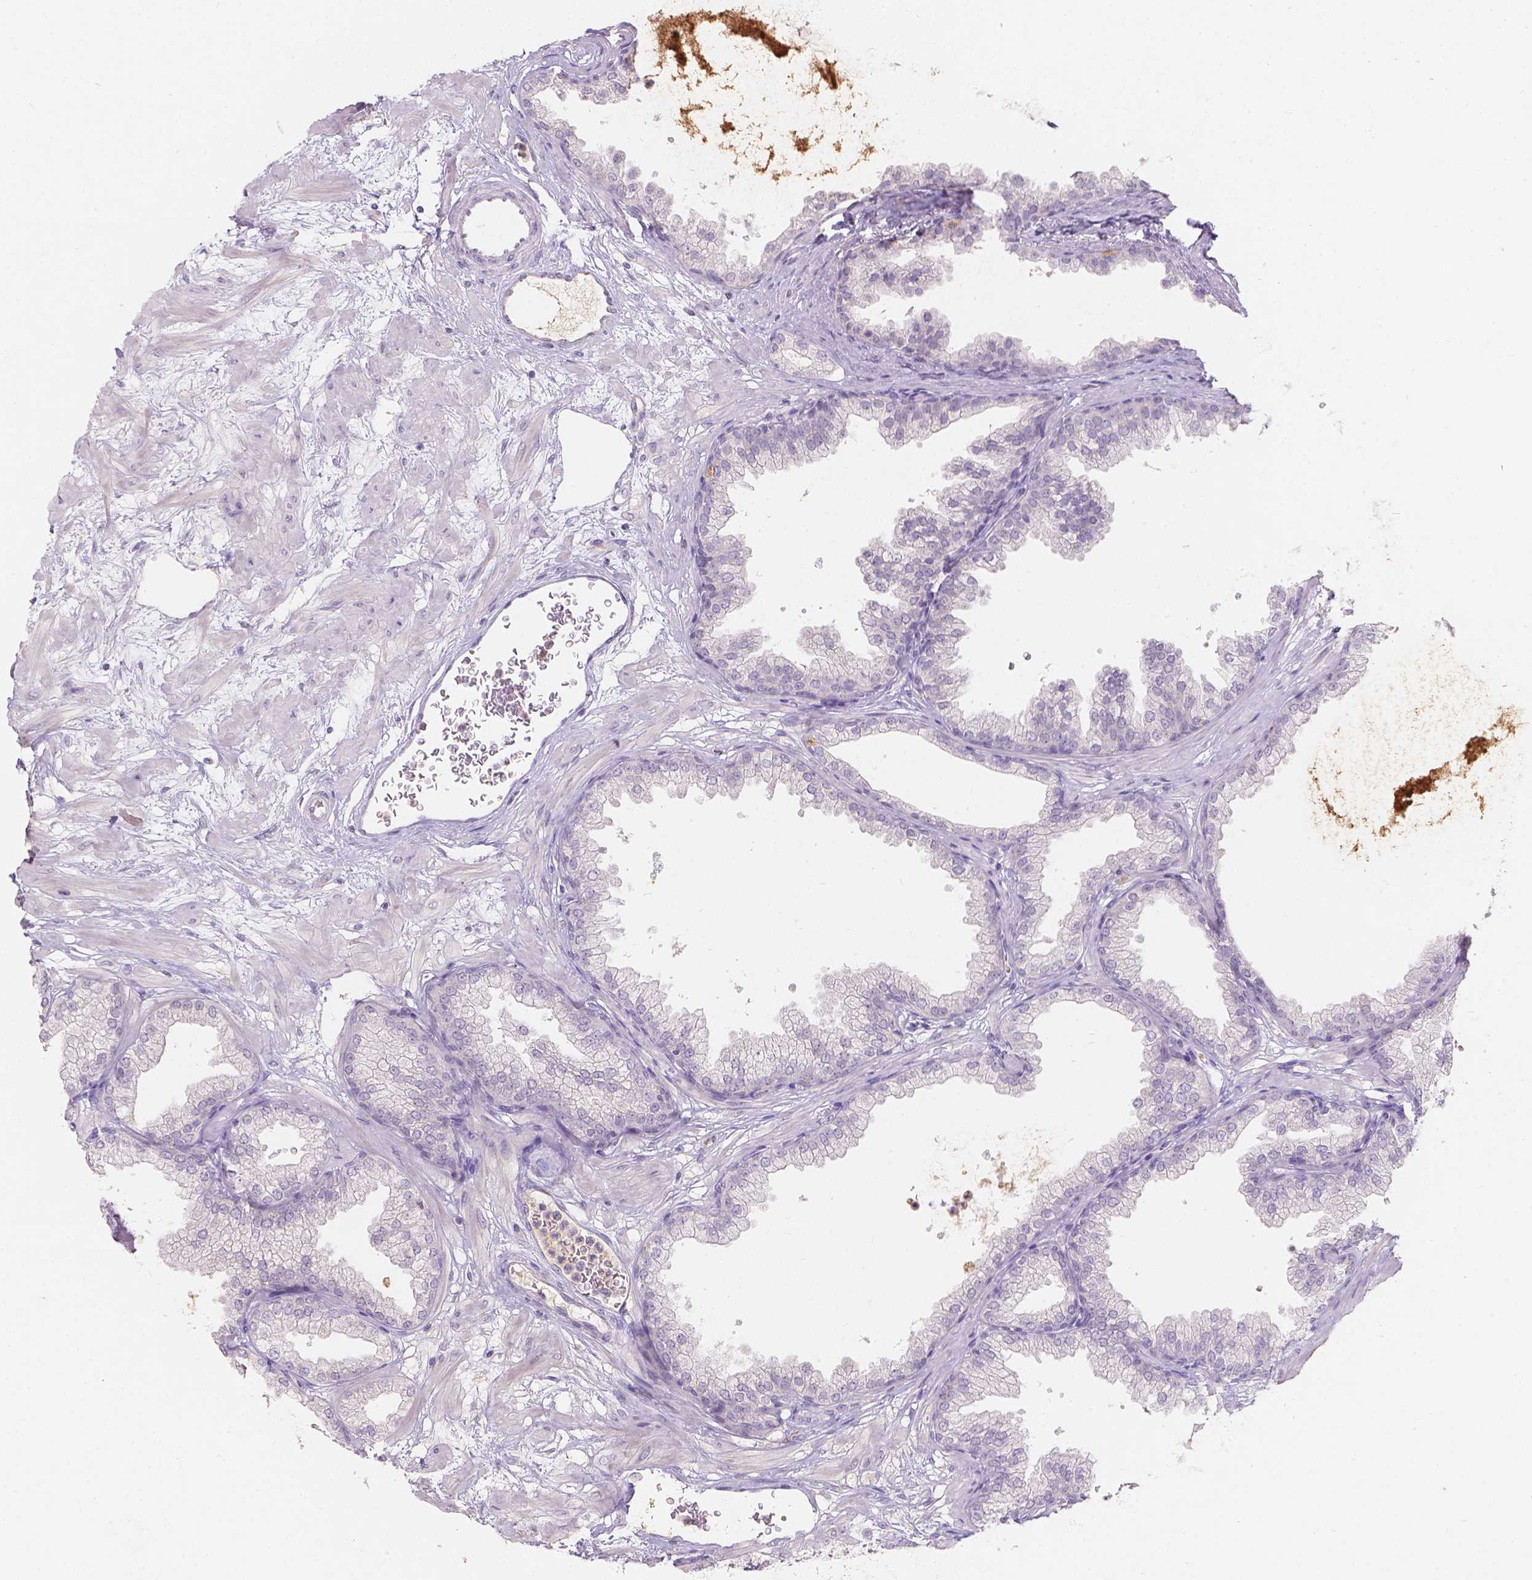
{"staining": {"intensity": "negative", "quantity": "none", "location": "none"}, "tissue": "prostate", "cell_type": "Glandular cells", "image_type": "normal", "snomed": [{"axis": "morphology", "description": "Normal tissue, NOS"}, {"axis": "topography", "description": "Prostate"}], "caption": "Prostate stained for a protein using IHC reveals no expression glandular cells.", "gene": "DCAF4L1", "patient": {"sex": "male", "age": 37}}